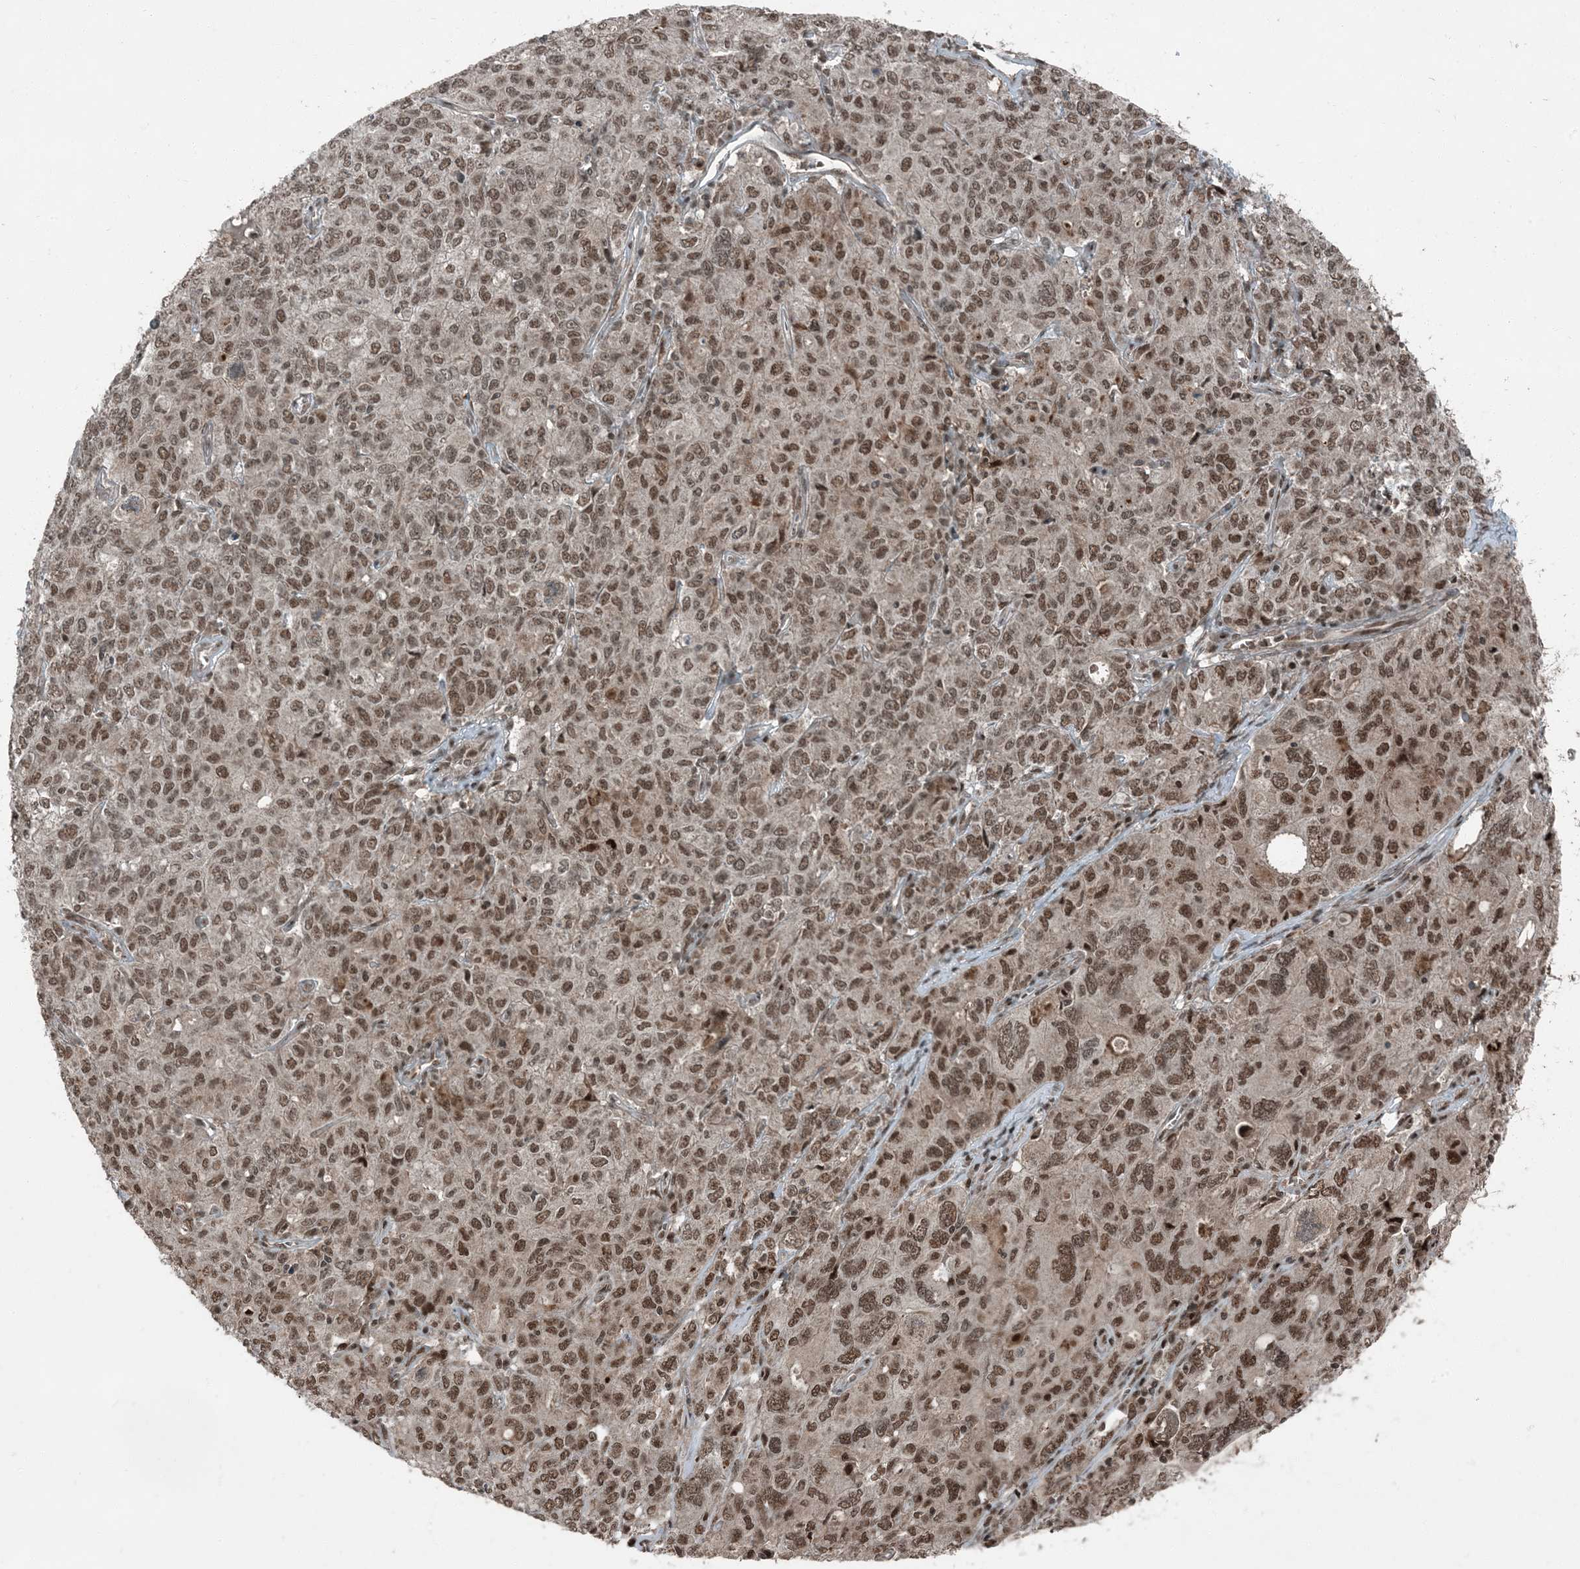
{"staining": {"intensity": "moderate", "quantity": ">75%", "location": "nuclear"}, "tissue": "ovarian cancer", "cell_type": "Tumor cells", "image_type": "cancer", "snomed": [{"axis": "morphology", "description": "Carcinoma, endometroid"}, {"axis": "topography", "description": "Ovary"}], "caption": "About >75% of tumor cells in endometroid carcinoma (ovarian) show moderate nuclear protein staining as visualized by brown immunohistochemical staining.", "gene": "TRAPPC12", "patient": {"sex": "female", "age": 62}}